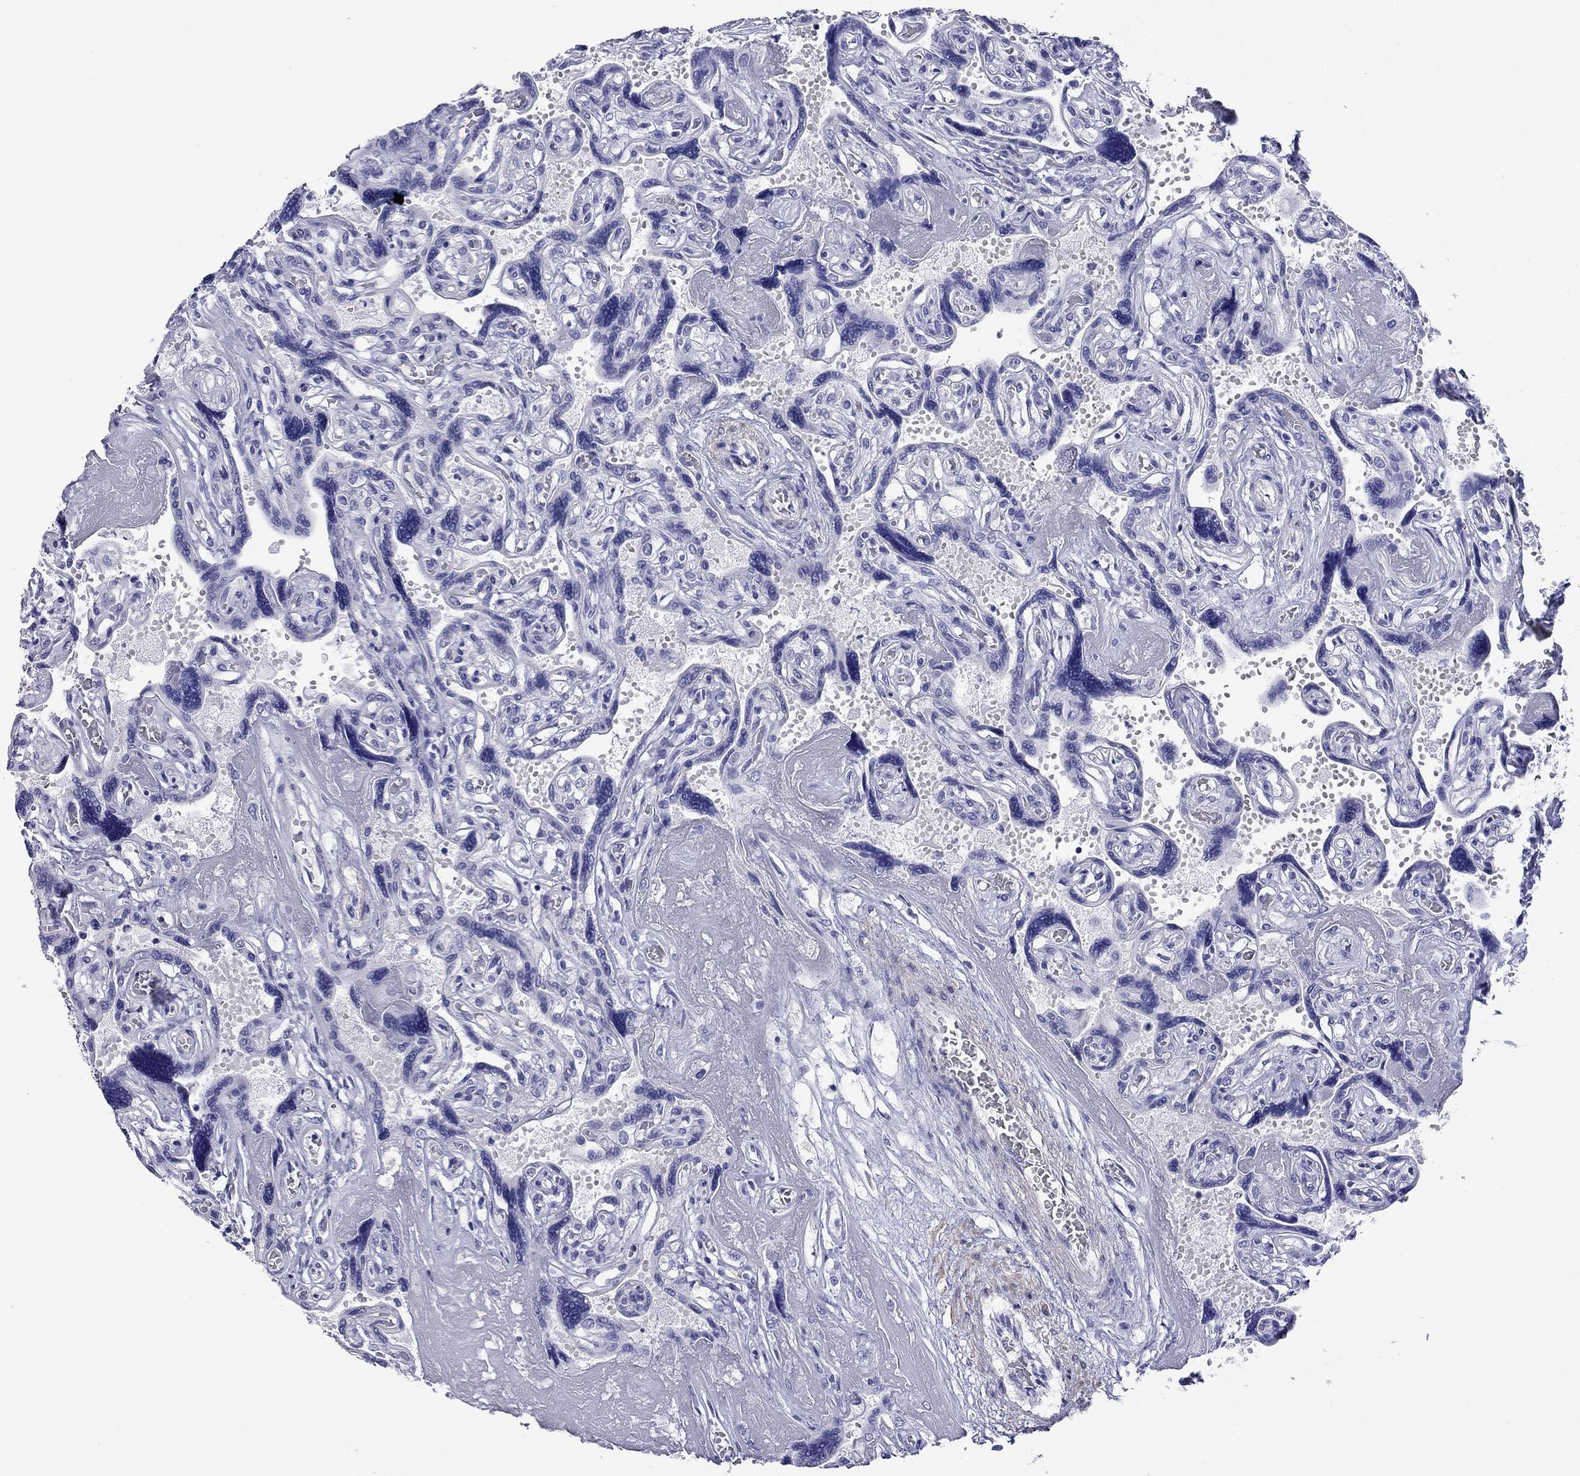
{"staining": {"intensity": "negative", "quantity": "none", "location": "none"}, "tissue": "placenta", "cell_type": "Decidual cells", "image_type": "normal", "snomed": [{"axis": "morphology", "description": "Normal tissue, NOS"}, {"axis": "topography", "description": "Placenta"}], "caption": "Immunohistochemical staining of normal human placenta reveals no significant expression in decidual cells.", "gene": "KIAA2012", "patient": {"sex": "female", "age": 32}}